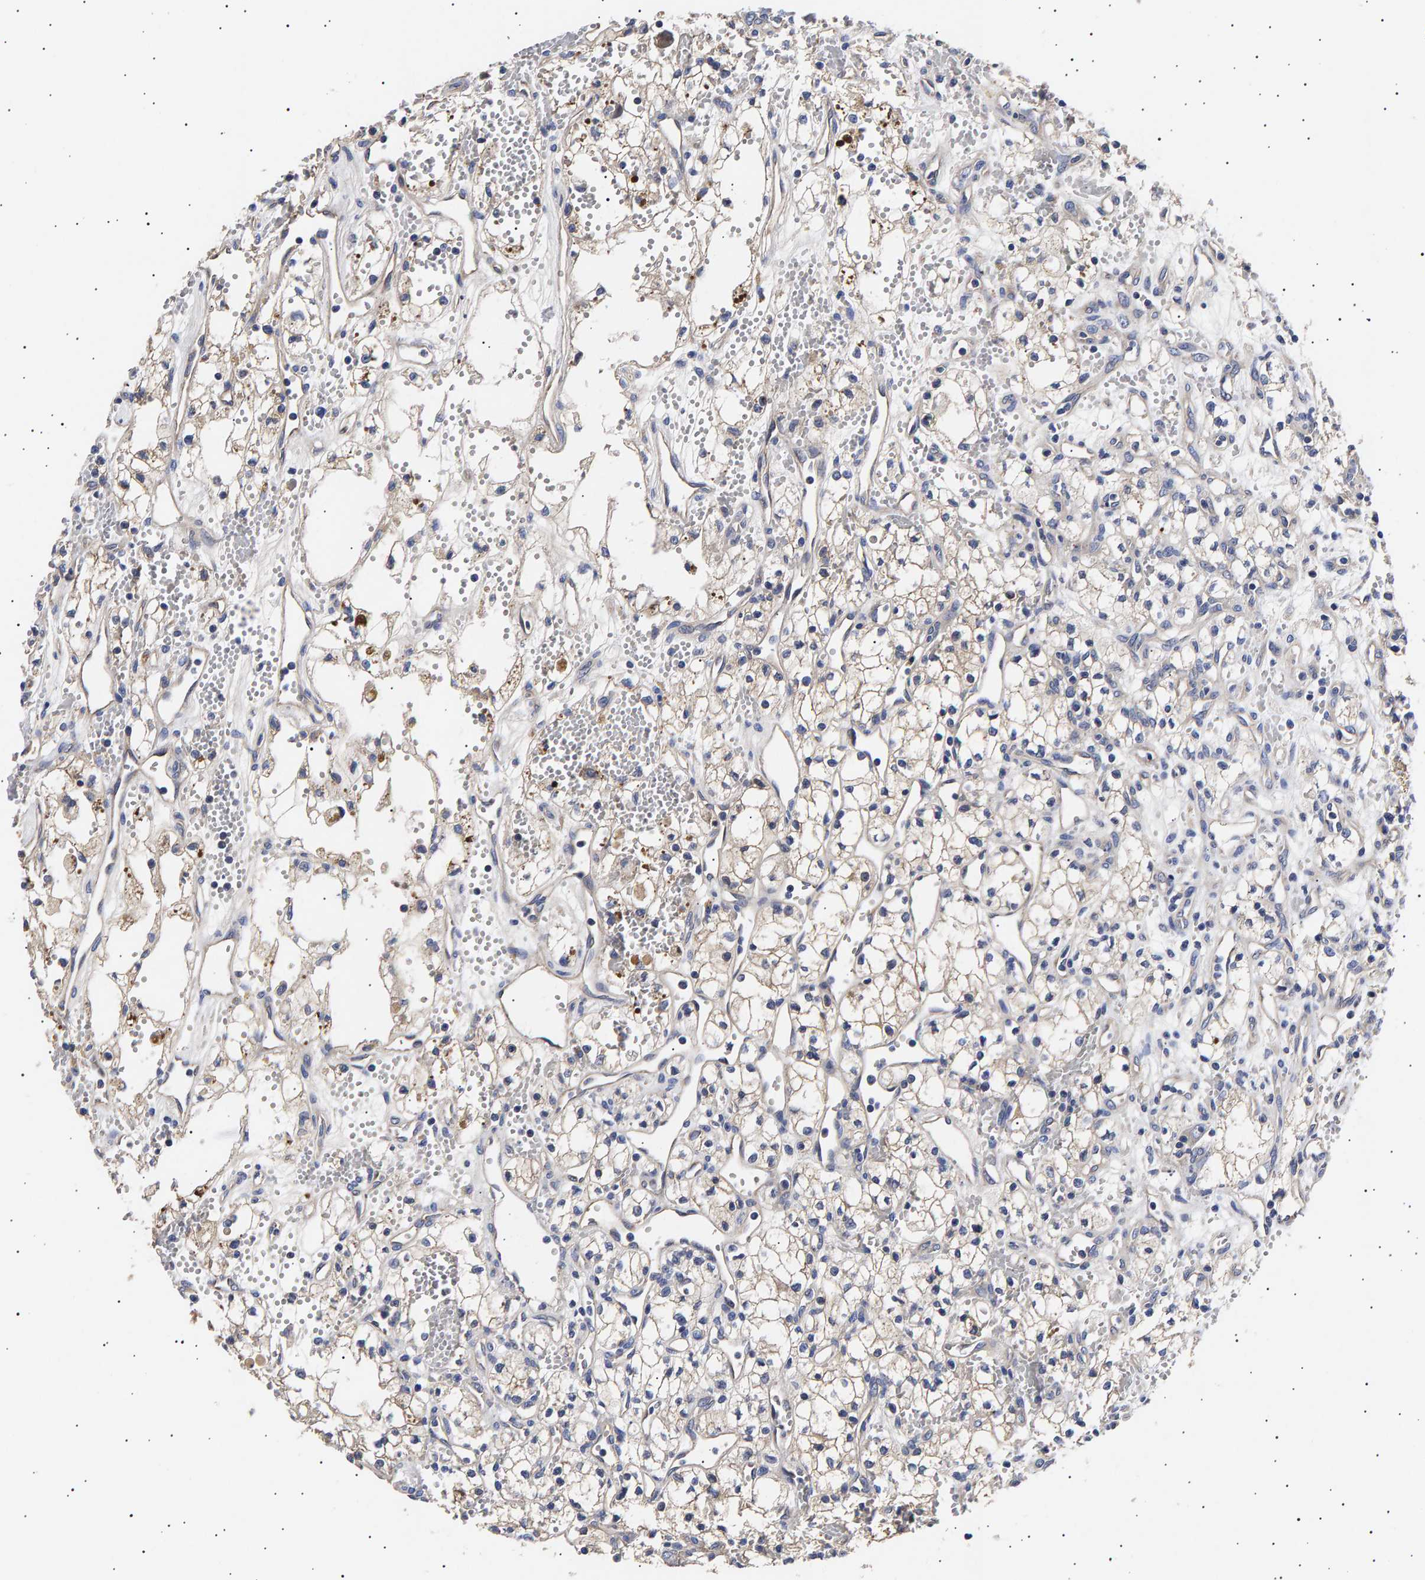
{"staining": {"intensity": "negative", "quantity": "none", "location": "none"}, "tissue": "renal cancer", "cell_type": "Tumor cells", "image_type": "cancer", "snomed": [{"axis": "morphology", "description": "Adenocarcinoma, NOS"}, {"axis": "topography", "description": "Kidney"}], "caption": "High magnification brightfield microscopy of adenocarcinoma (renal) stained with DAB (3,3'-diaminobenzidine) (brown) and counterstained with hematoxylin (blue): tumor cells show no significant positivity. The staining is performed using DAB (3,3'-diaminobenzidine) brown chromogen with nuclei counter-stained in using hematoxylin.", "gene": "ANKRD40", "patient": {"sex": "male", "age": 59}}